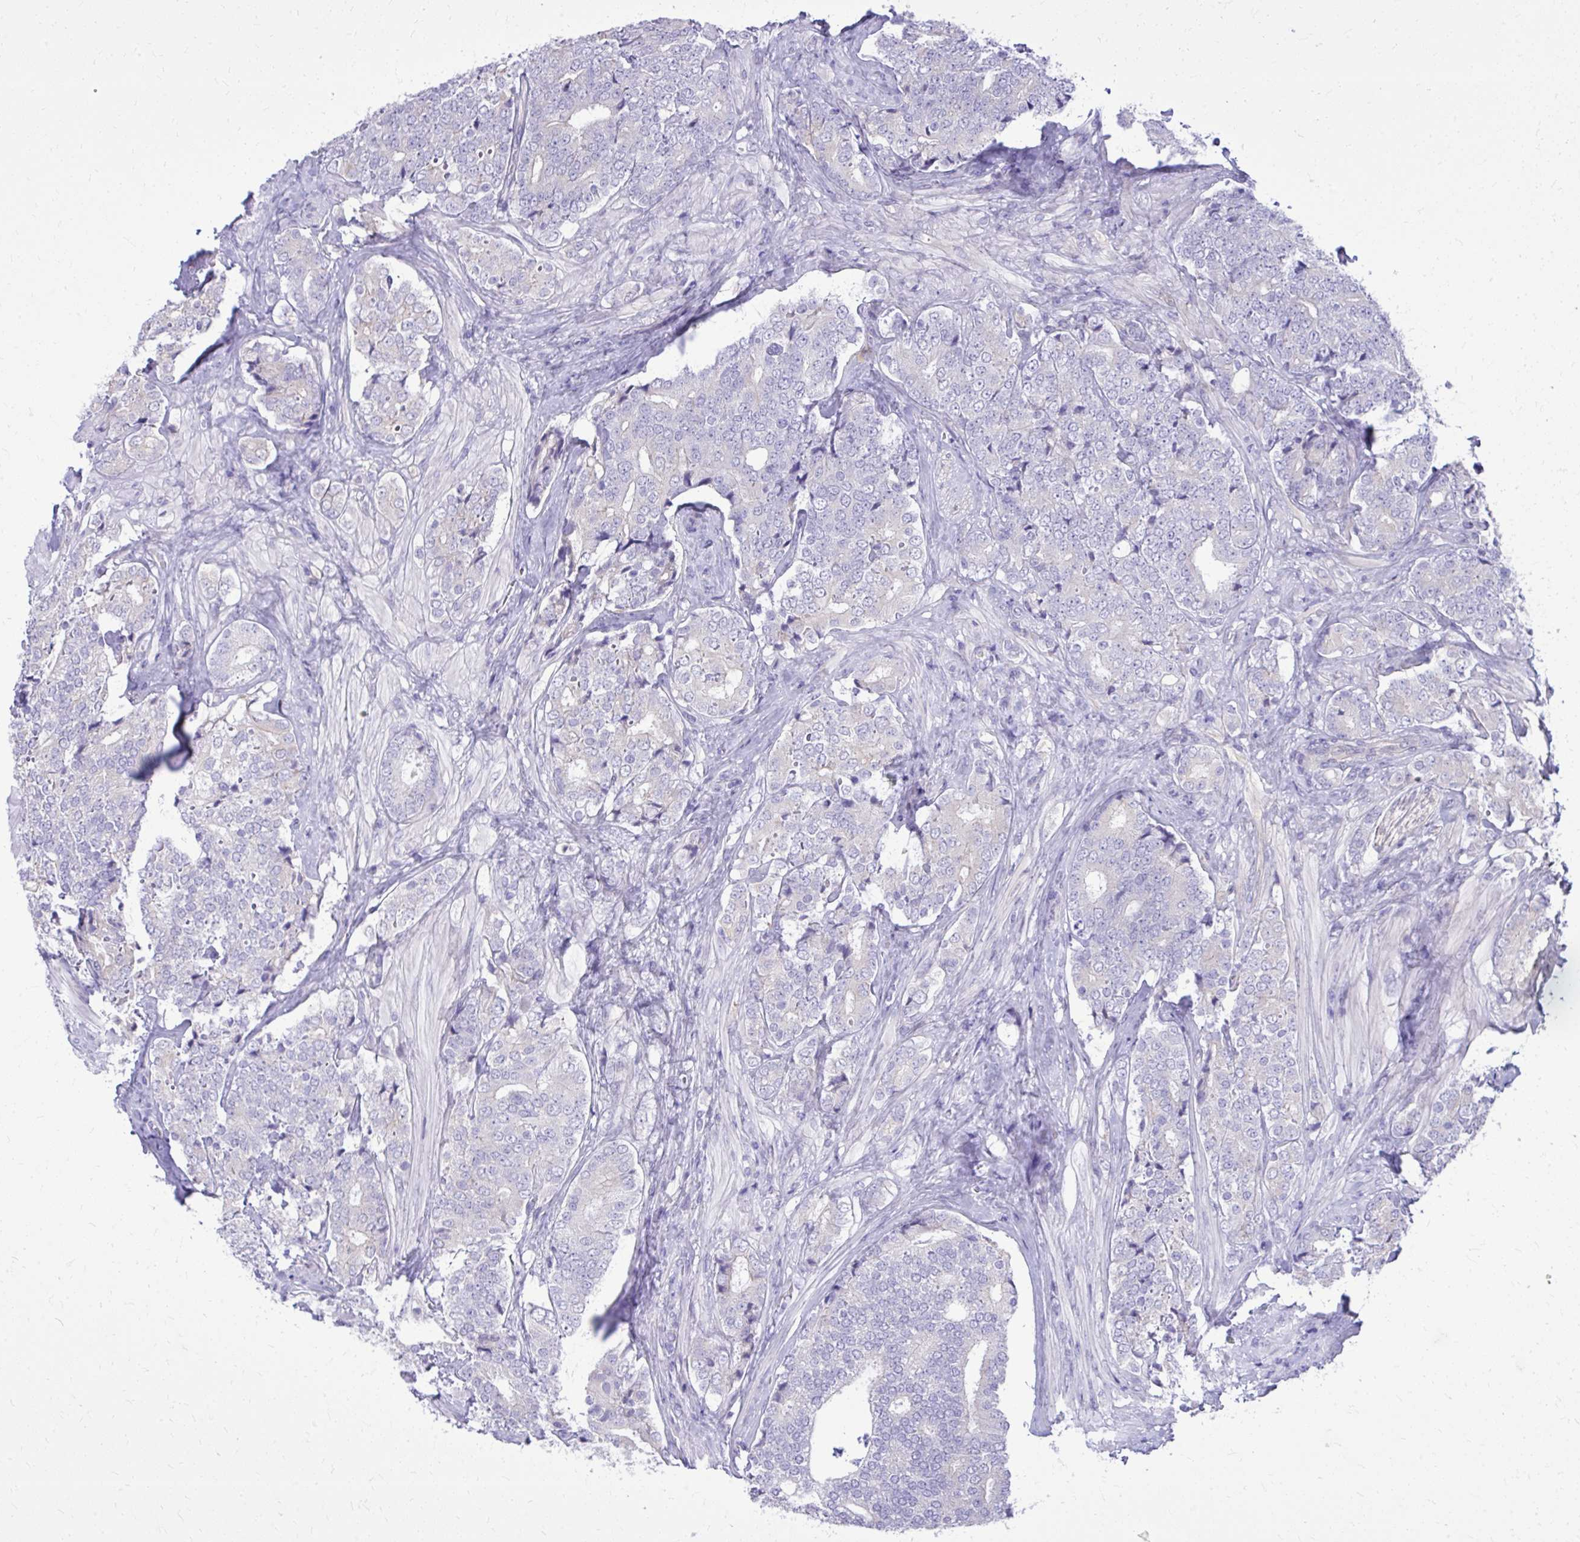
{"staining": {"intensity": "negative", "quantity": "none", "location": "none"}, "tissue": "prostate cancer", "cell_type": "Tumor cells", "image_type": "cancer", "snomed": [{"axis": "morphology", "description": "Adenocarcinoma, High grade"}, {"axis": "topography", "description": "Prostate"}], "caption": "Human prostate cancer stained for a protein using immunohistochemistry demonstrates no expression in tumor cells.", "gene": "NNMT", "patient": {"sex": "male", "age": 62}}